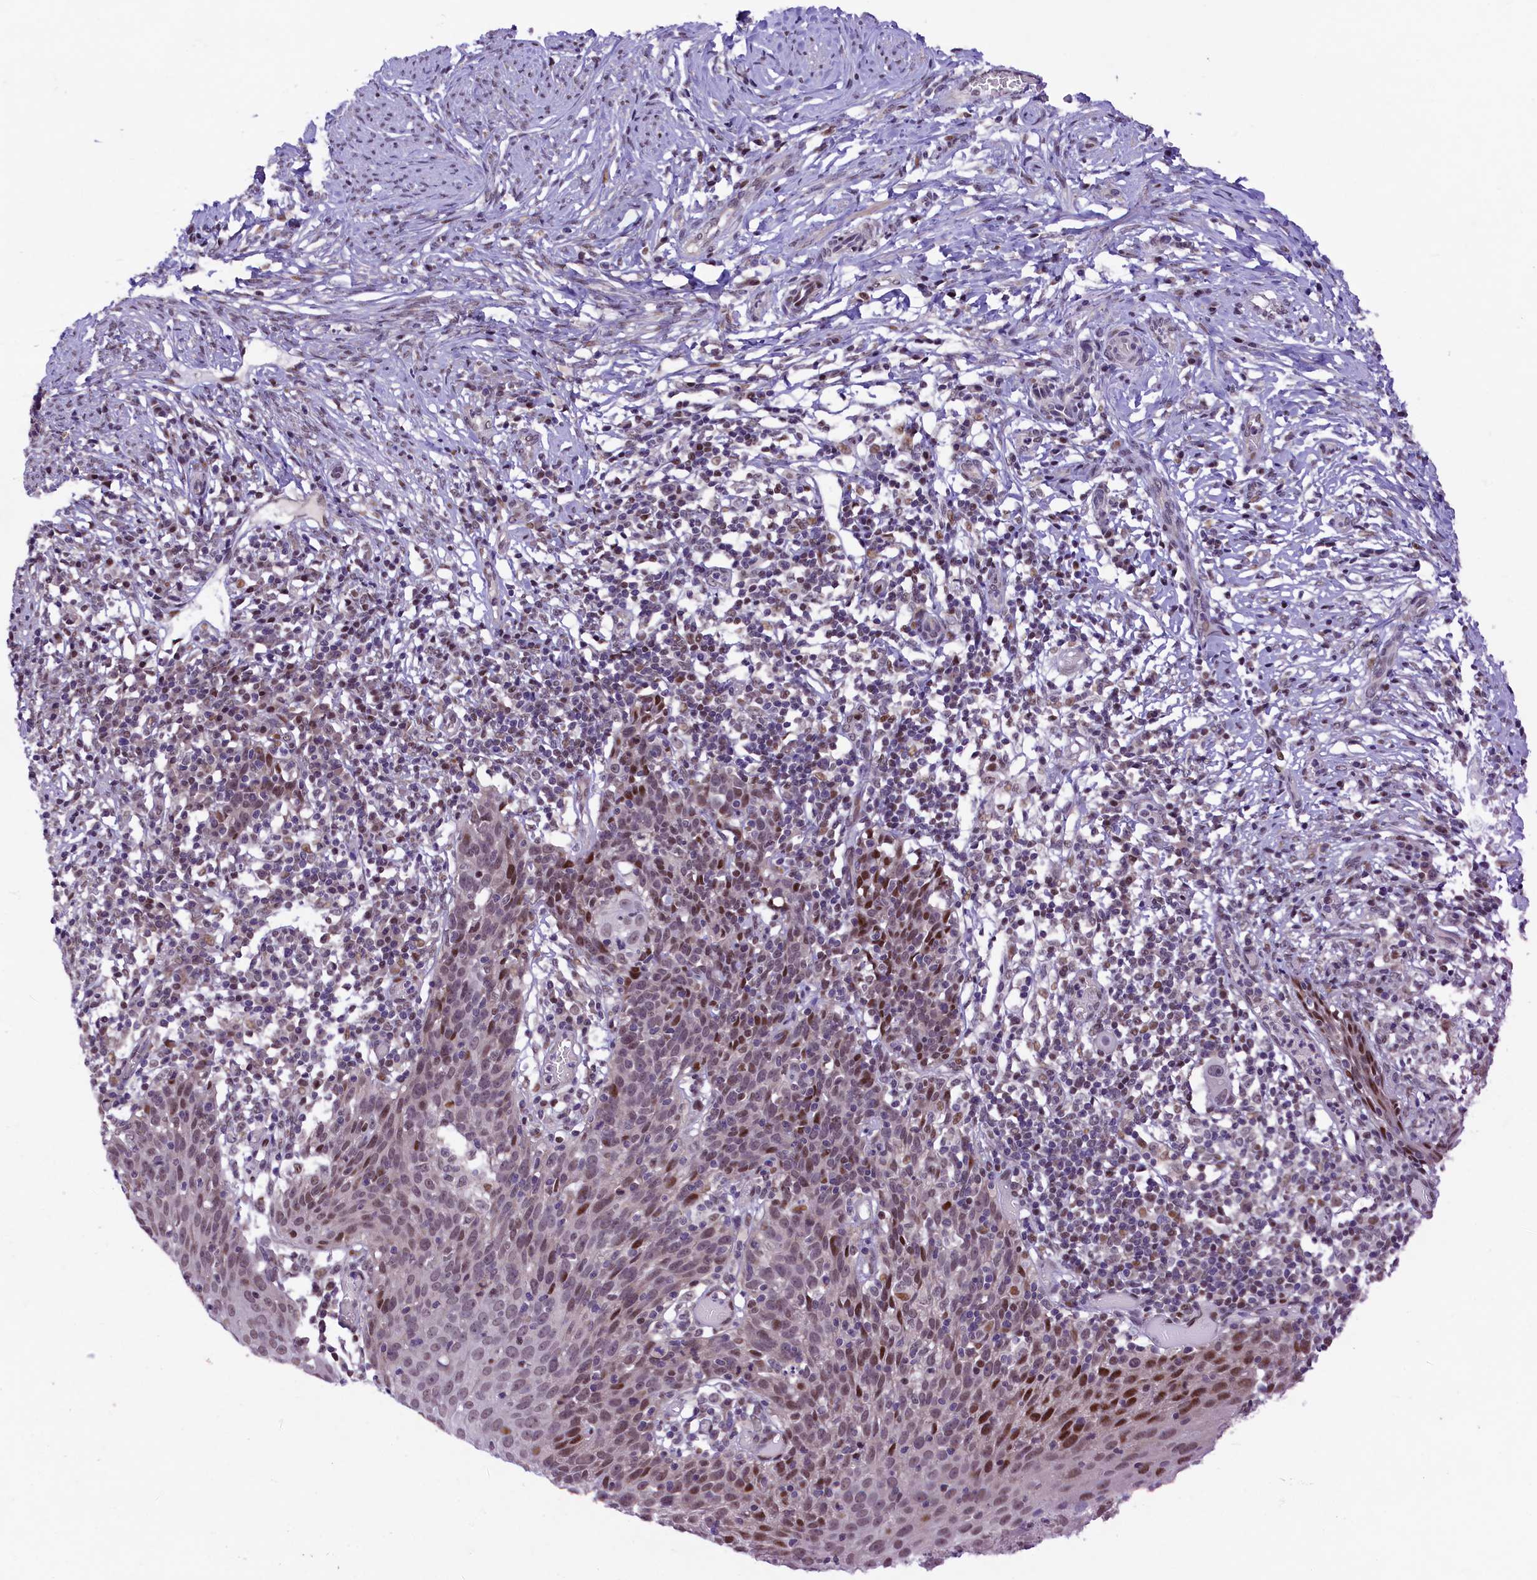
{"staining": {"intensity": "moderate", "quantity": "25%-75%", "location": "nuclear"}, "tissue": "cervical cancer", "cell_type": "Tumor cells", "image_type": "cancer", "snomed": [{"axis": "morphology", "description": "Squamous cell carcinoma, NOS"}, {"axis": "topography", "description": "Cervix"}], "caption": "A brown stain labels moderate nuclear positivity of a protein in human cervical squamous cell carcinoma tumor cells.", "gene": "ANKS3", "patient": {"sex": "female", "age": 50}}